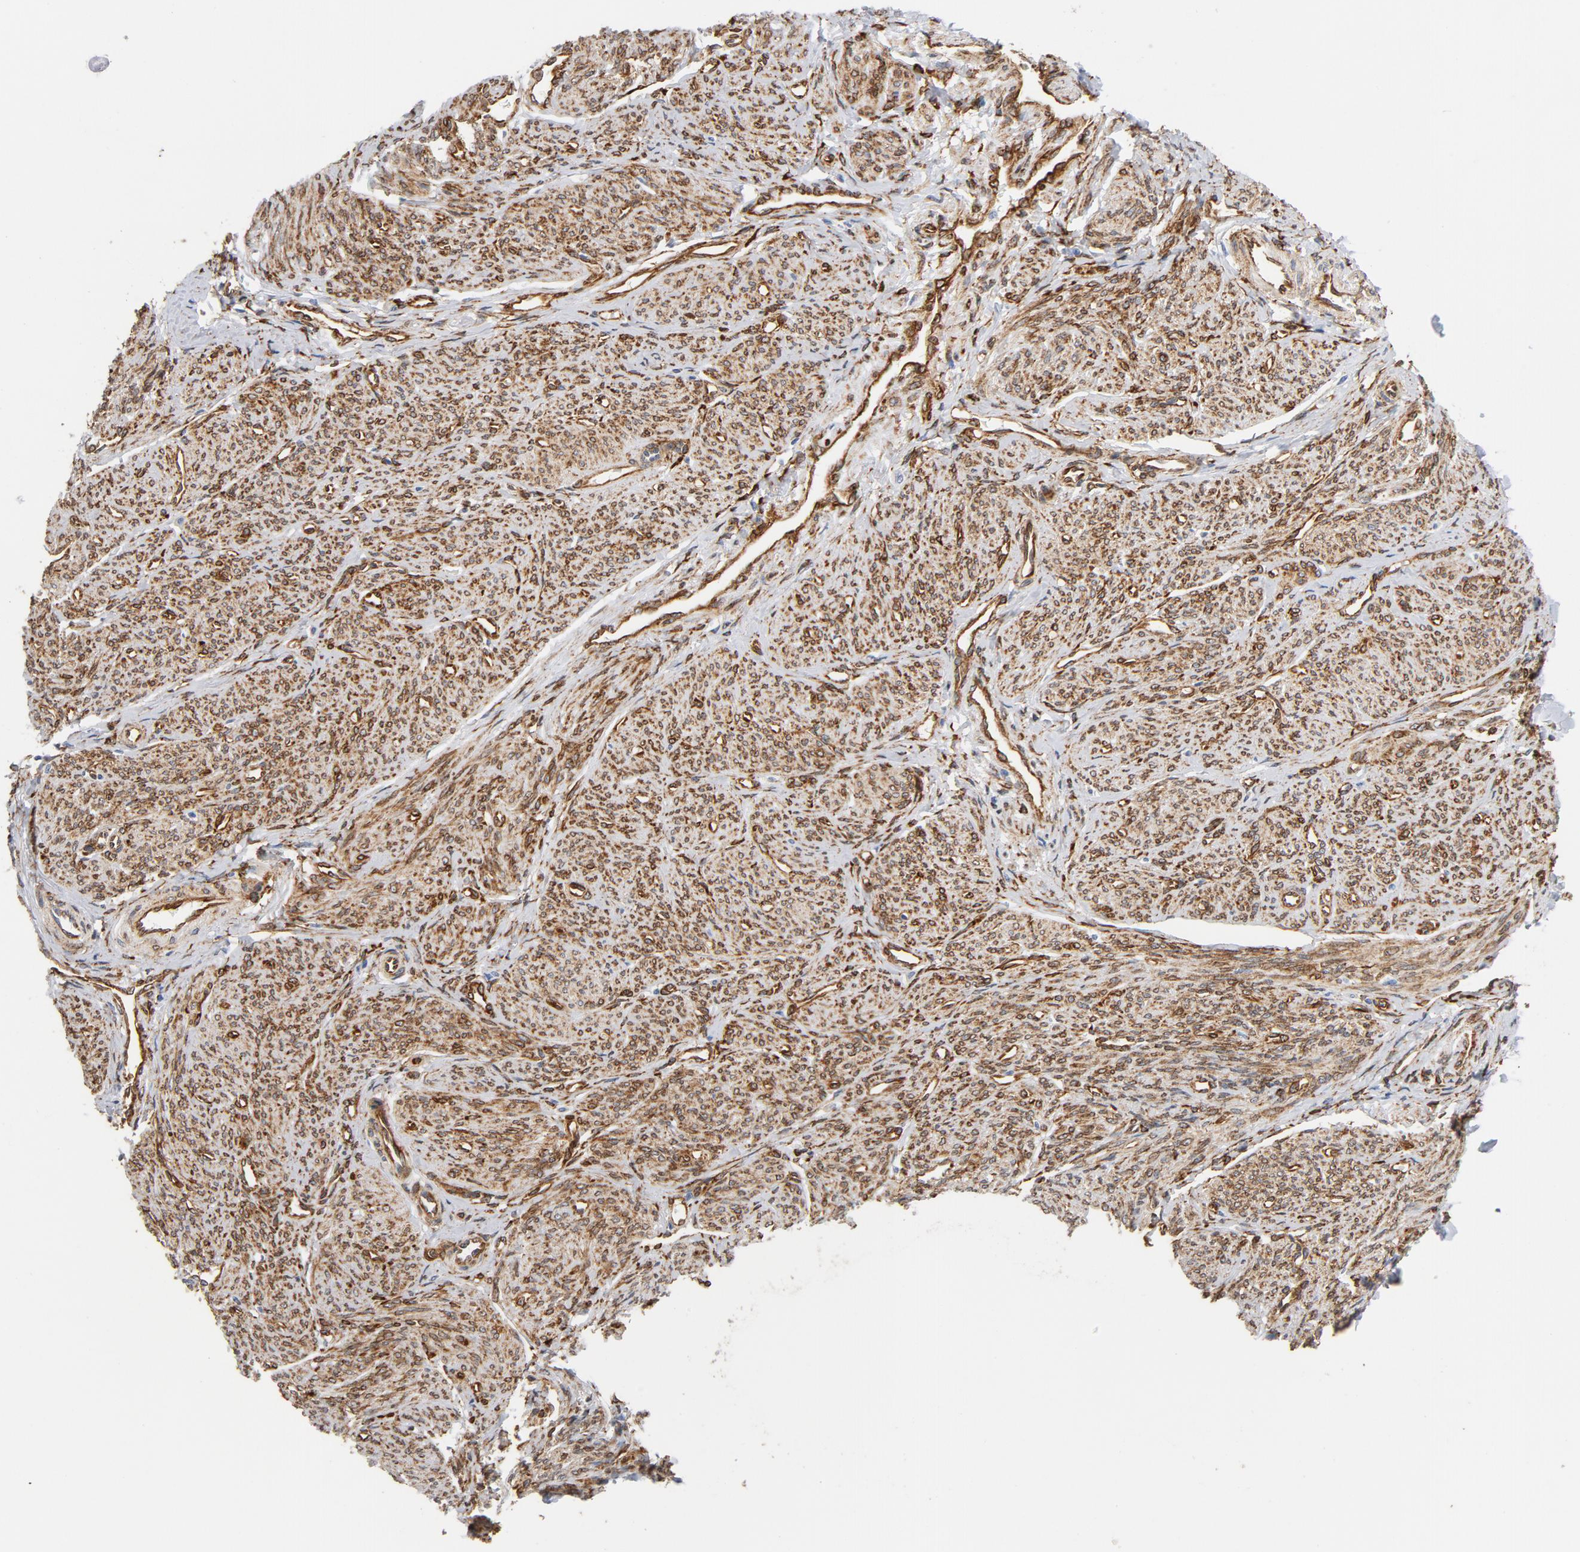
{"staining": {"intensity": "moderate", "quantity": ">75%", "location": "cytoplasmic/membranous"}, "tissue": "smooth muscle", "cell_type": "Smooth muscle cells", "image_type": "normal", "snomed": [{"axis": "morphology", "description": "Normal tissue, NOS"}, {"axis": "topography", "description": "Smooth muscle"}], "caption": "High-power microscopy captured an immunohistochemistry (IHC) photomicrograph of benign smooth muscle, revealing moderate cytoplasmic/membranous positivity in approximately >75% of smooth muscle cells.", "gene": "SERPINH1", "patient": {"sex": "female", "age": 65}}